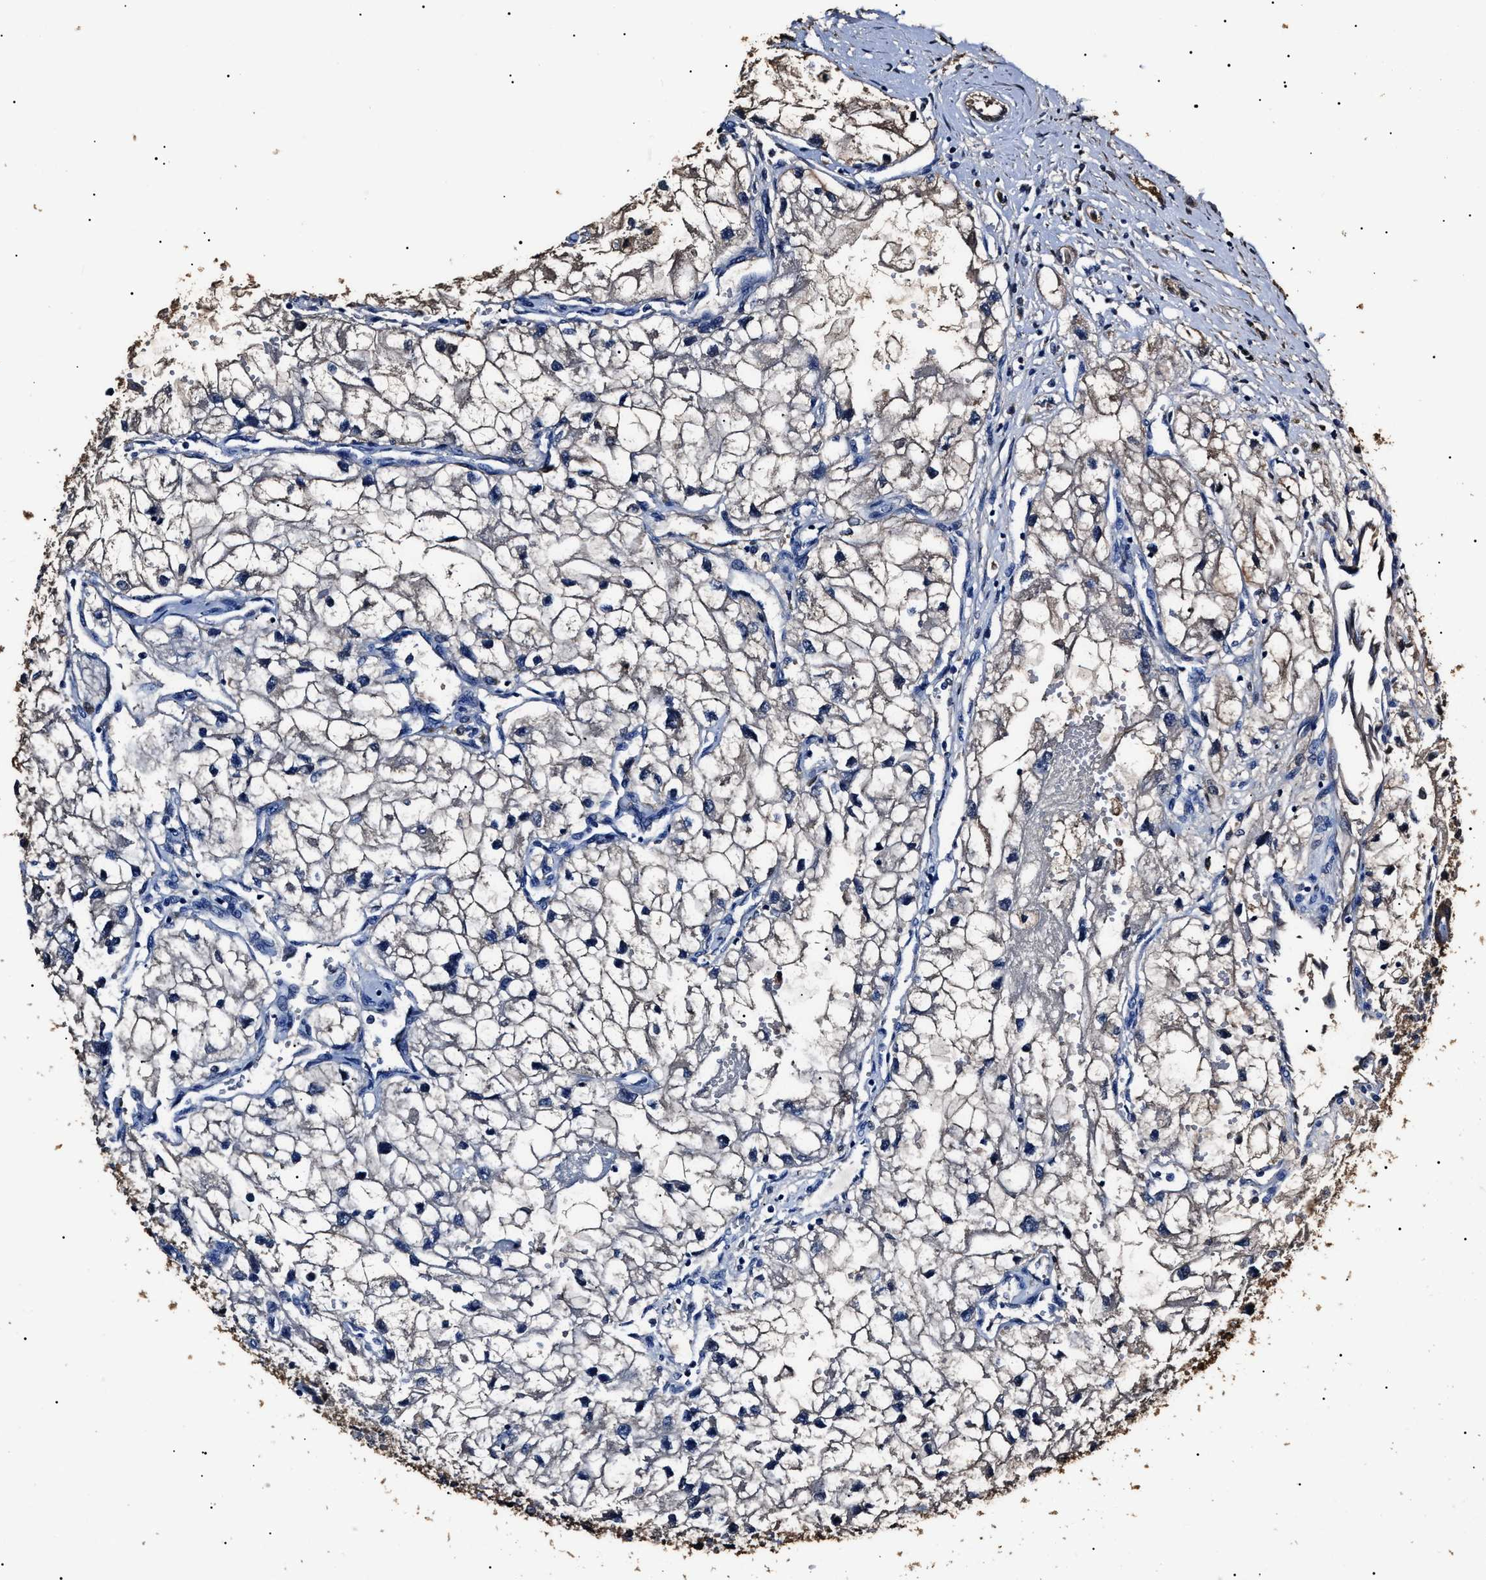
{"staining": {"intensity": "negative", "quantity": "none", "location": "none"}, "tissue": "renal cancer", "cell_type": "Tumor cells", "image_type": "cancer", "snomed": [{"axis": "morphology", "description": "Adenocarcinoma, NOS"}, {"axis": "topography", "description": "Kidney"}], "caption": "DAB (3,3'-diaminobenzidine) immunohistochemical staining of renal cancer demonstrates no significant expression in tumor cells. (DAB (3,3'-diaminobenzidine) IHC visualized using brightfield microscopy, high magnification).", "gene": "ALDH1A1", "patient": {"sex": "female", "age": 70}}